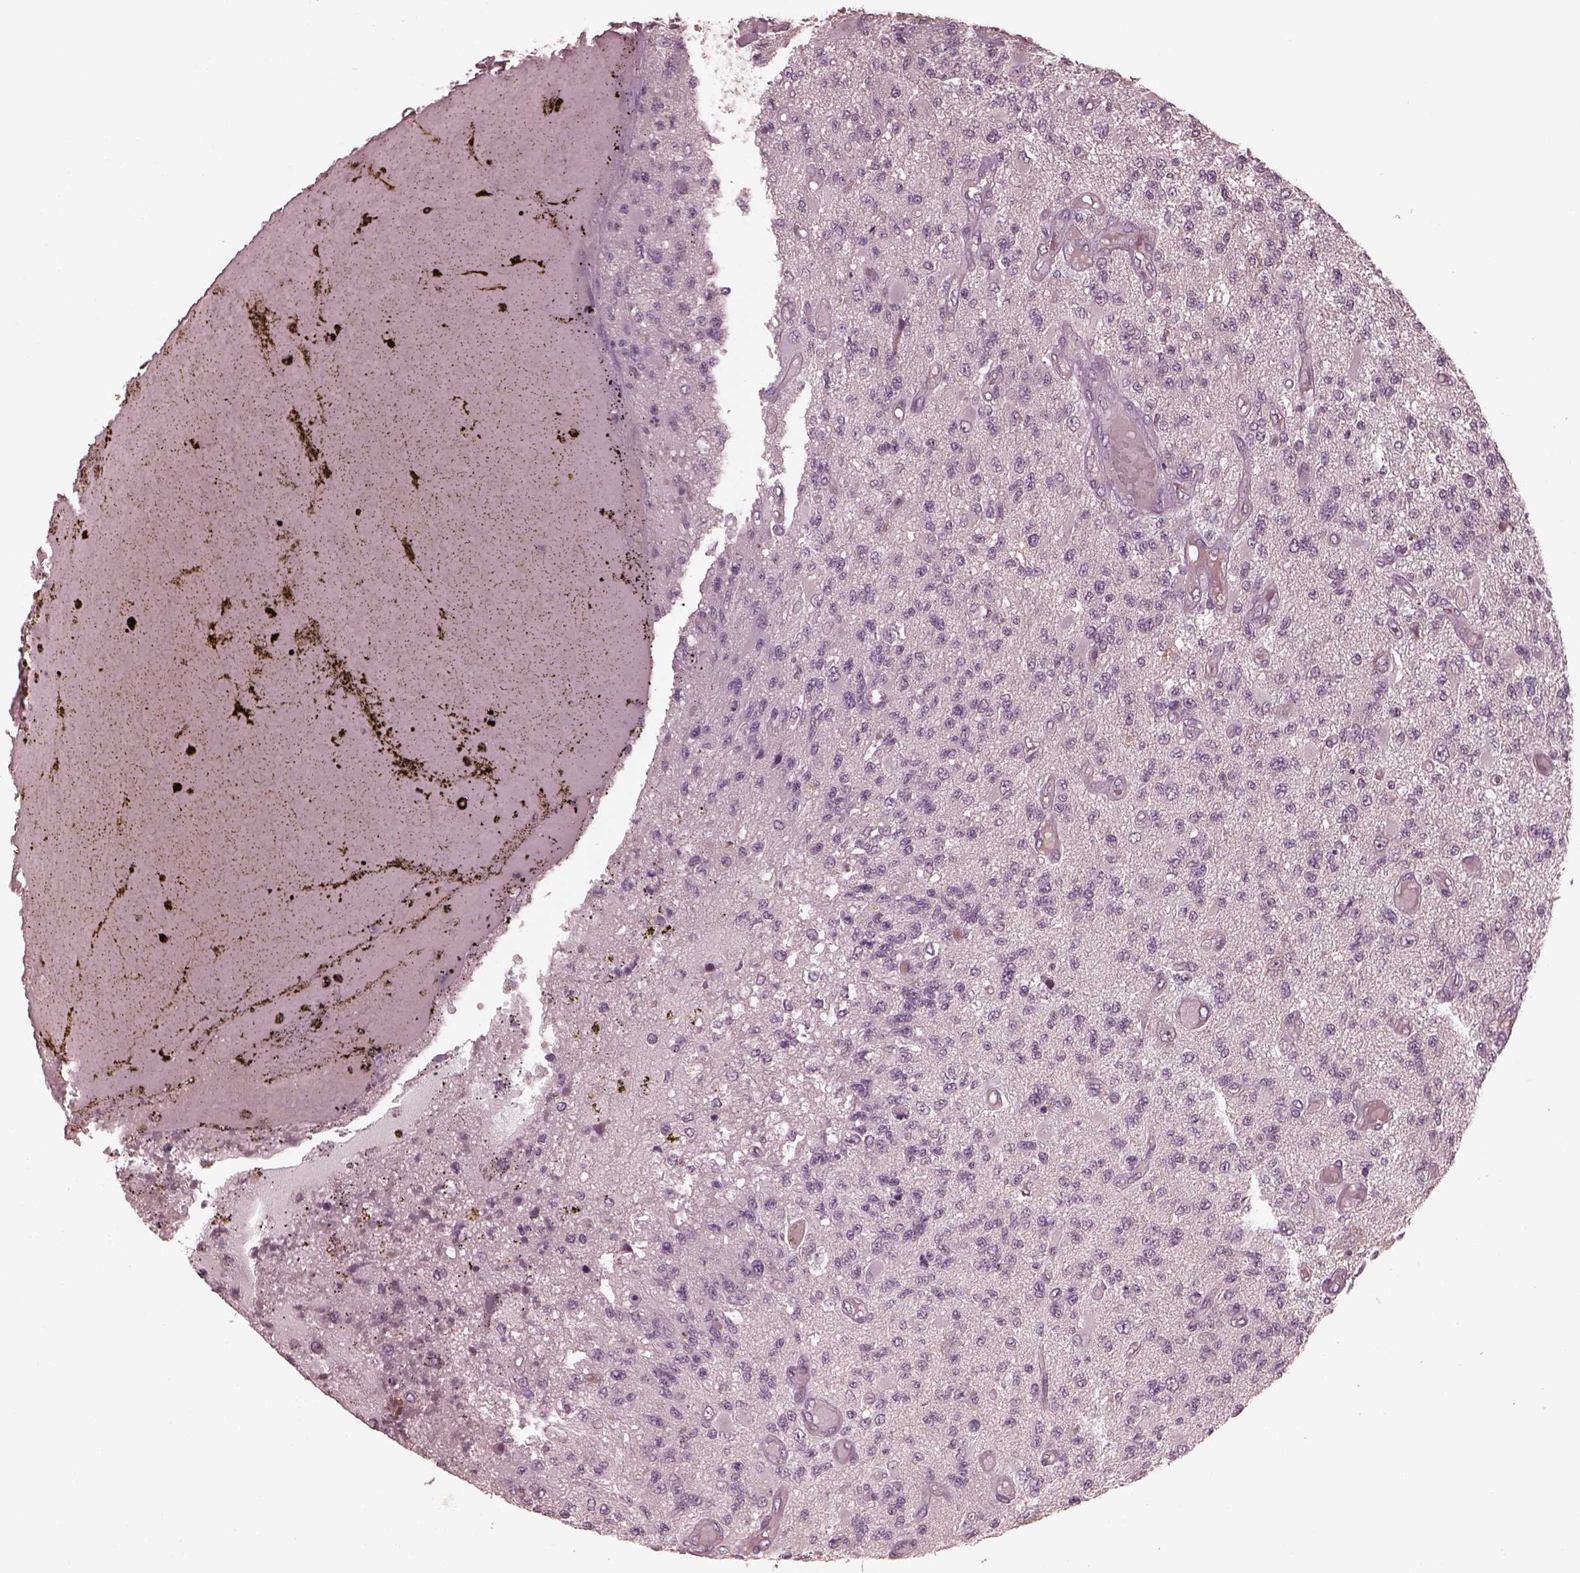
{"staining": {"intensity": "negative", "quantity": "none", "location": "none"}, "tissue": "glioma", "cell_type": "Tumor cells", "image_type": "cancer", "snomed": [{"axis": "morphology", "description": "Glioma, malignant, High grade"}, {"axis": "topography", "description": "Brain"}], "caption": "High power microscopy histopathology image of an immunohistochemistry (IHC) histopathology image of glioma, revealing no significant positivity in tumor cells.", "gene": "VWA5B1", "patient": {"sex": "female", "age": 63}}